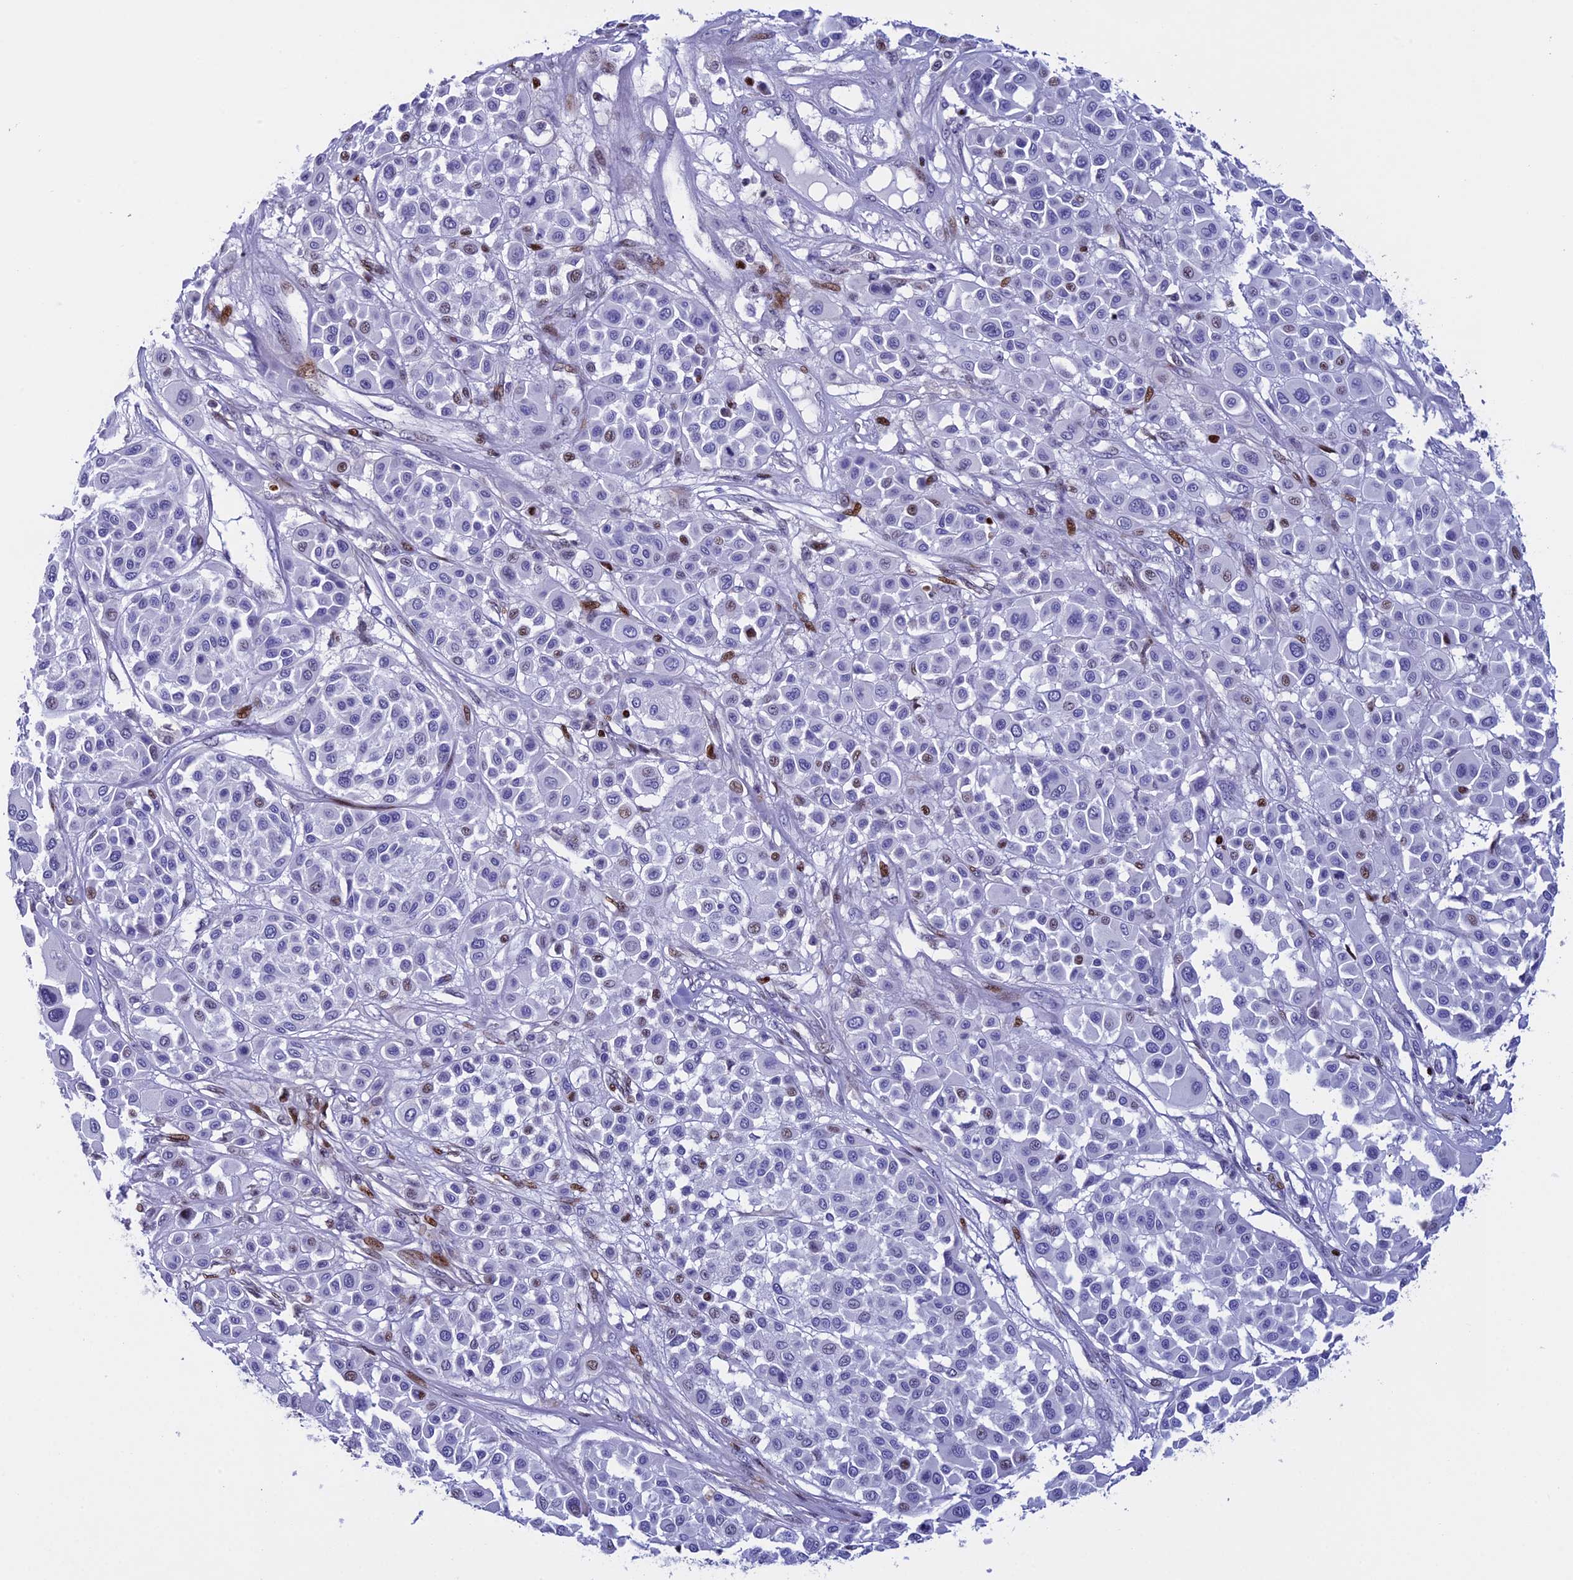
{"staining": {"intensity": "moderate", "quantity": "<25%", "location": "nuclear"}, "tissue": "melanoma", "cell_type": "Tumor cells", "image_type": "cancer", "snomed": [{"axis": "morphology", "description": "Malignant melanoma, Metastatic site"}, {"axis": "topography", "description": "Soft tissue"}], "caption": "Immunohistochemistry (IHC) of human malignant melanoma (metastatic site) reveals low levels of moderate nuclear staining in about <25% of tumor cells. (brown staining indicates protein expression, while blue staining denotes nuclei).", "gene": "BTBD3", "patient": {"sex": "male", "age": 41}}